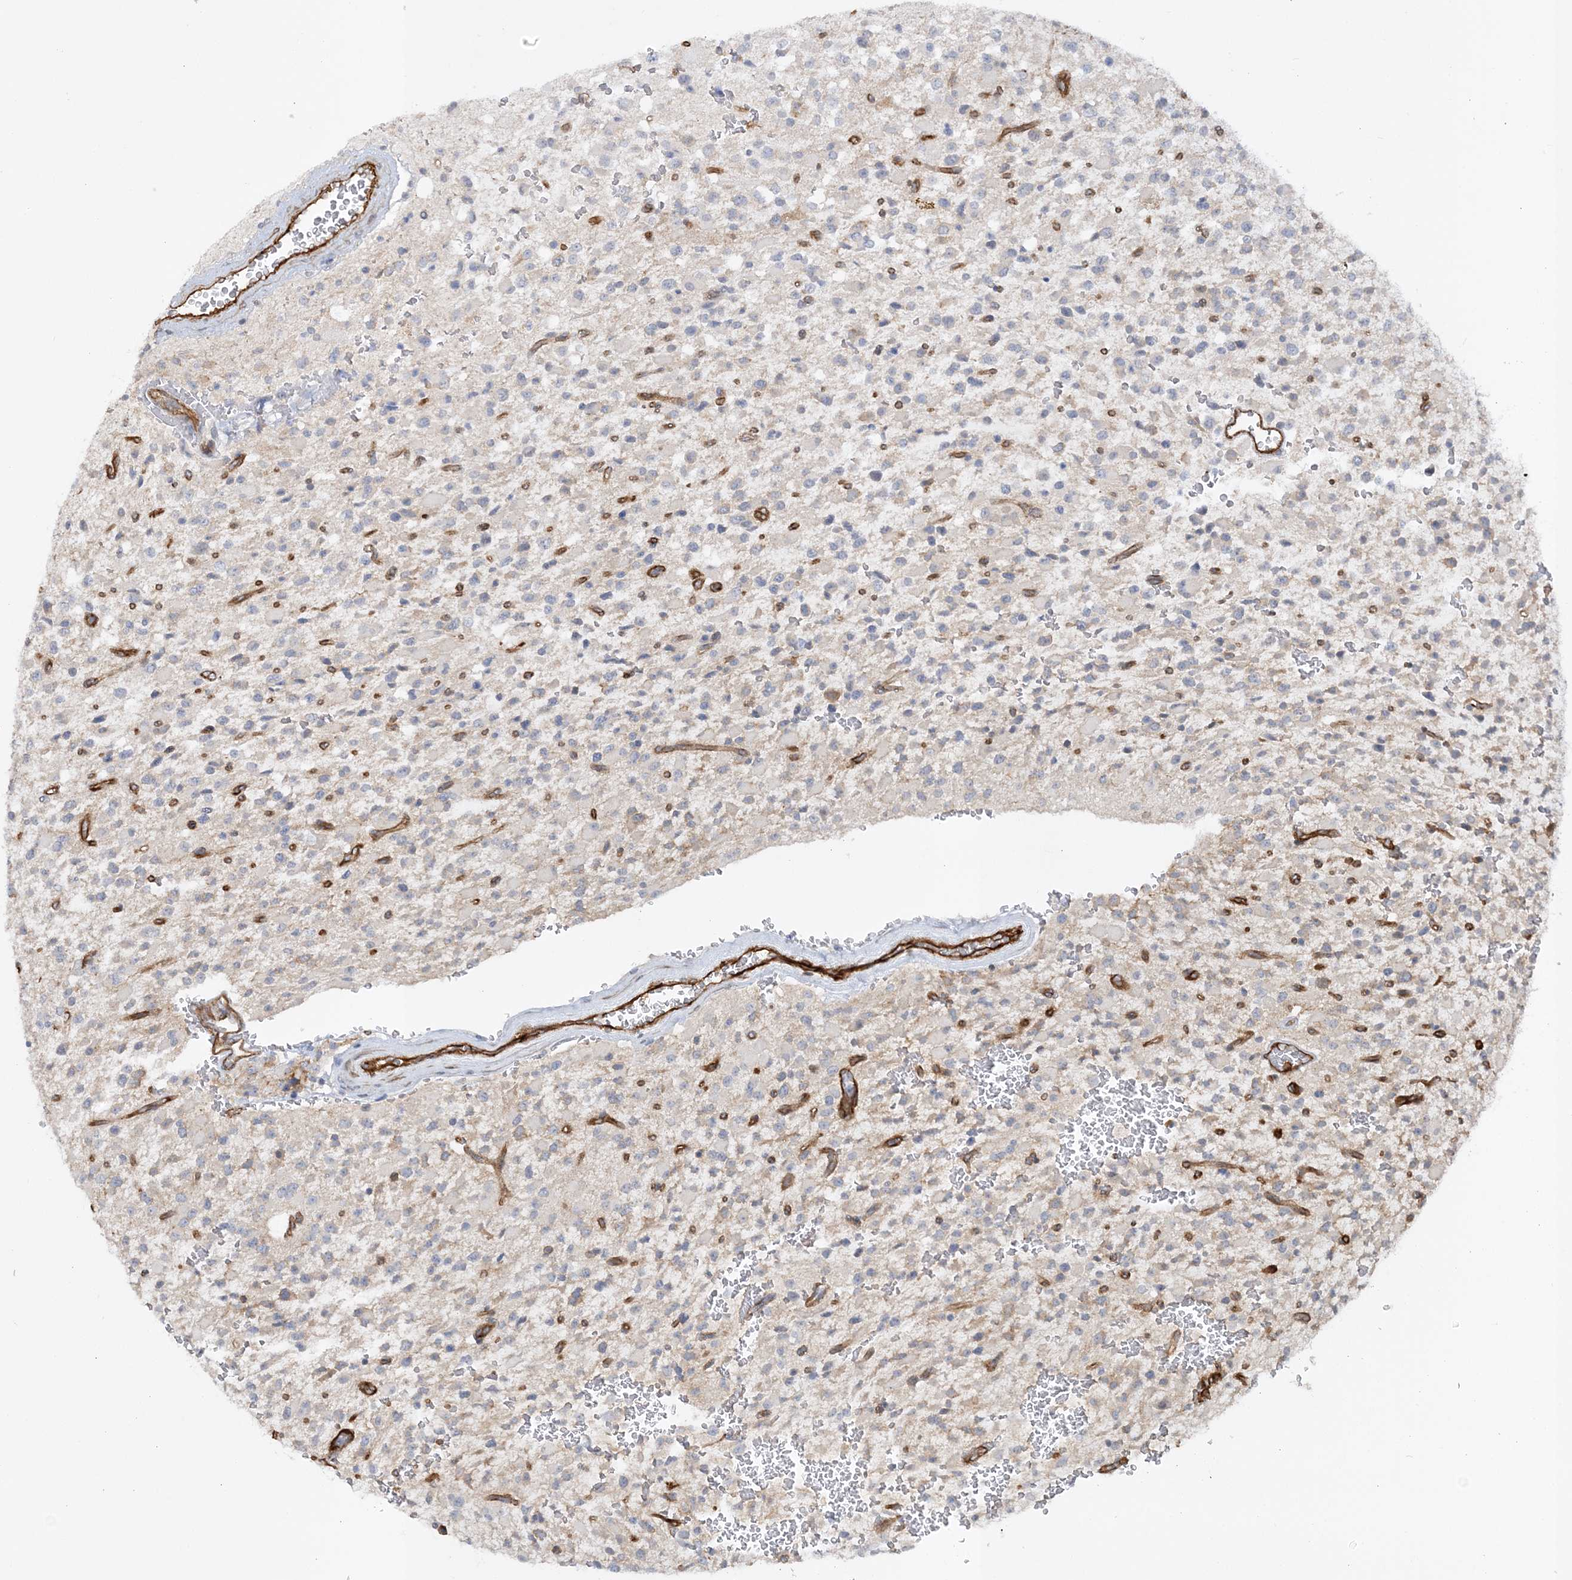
{"staining": {"intensity": "negative", "quantity": "none", "location": "none"}, "tissue": "glioma", "cell_type": "Tumor cells", "image_type": "cancer", "snomed": [{"axis": "morphology", "description": "Glioma, malignant, High grade"}, {"axis": "topography", "description": "Brain"}], "caption": "An immunohistochemistry micrograph of glioma is shown. There is no staining in tumor cells of glioma.", "gene": "RAI14", "patient": {"sex": "male", "age": 34}}